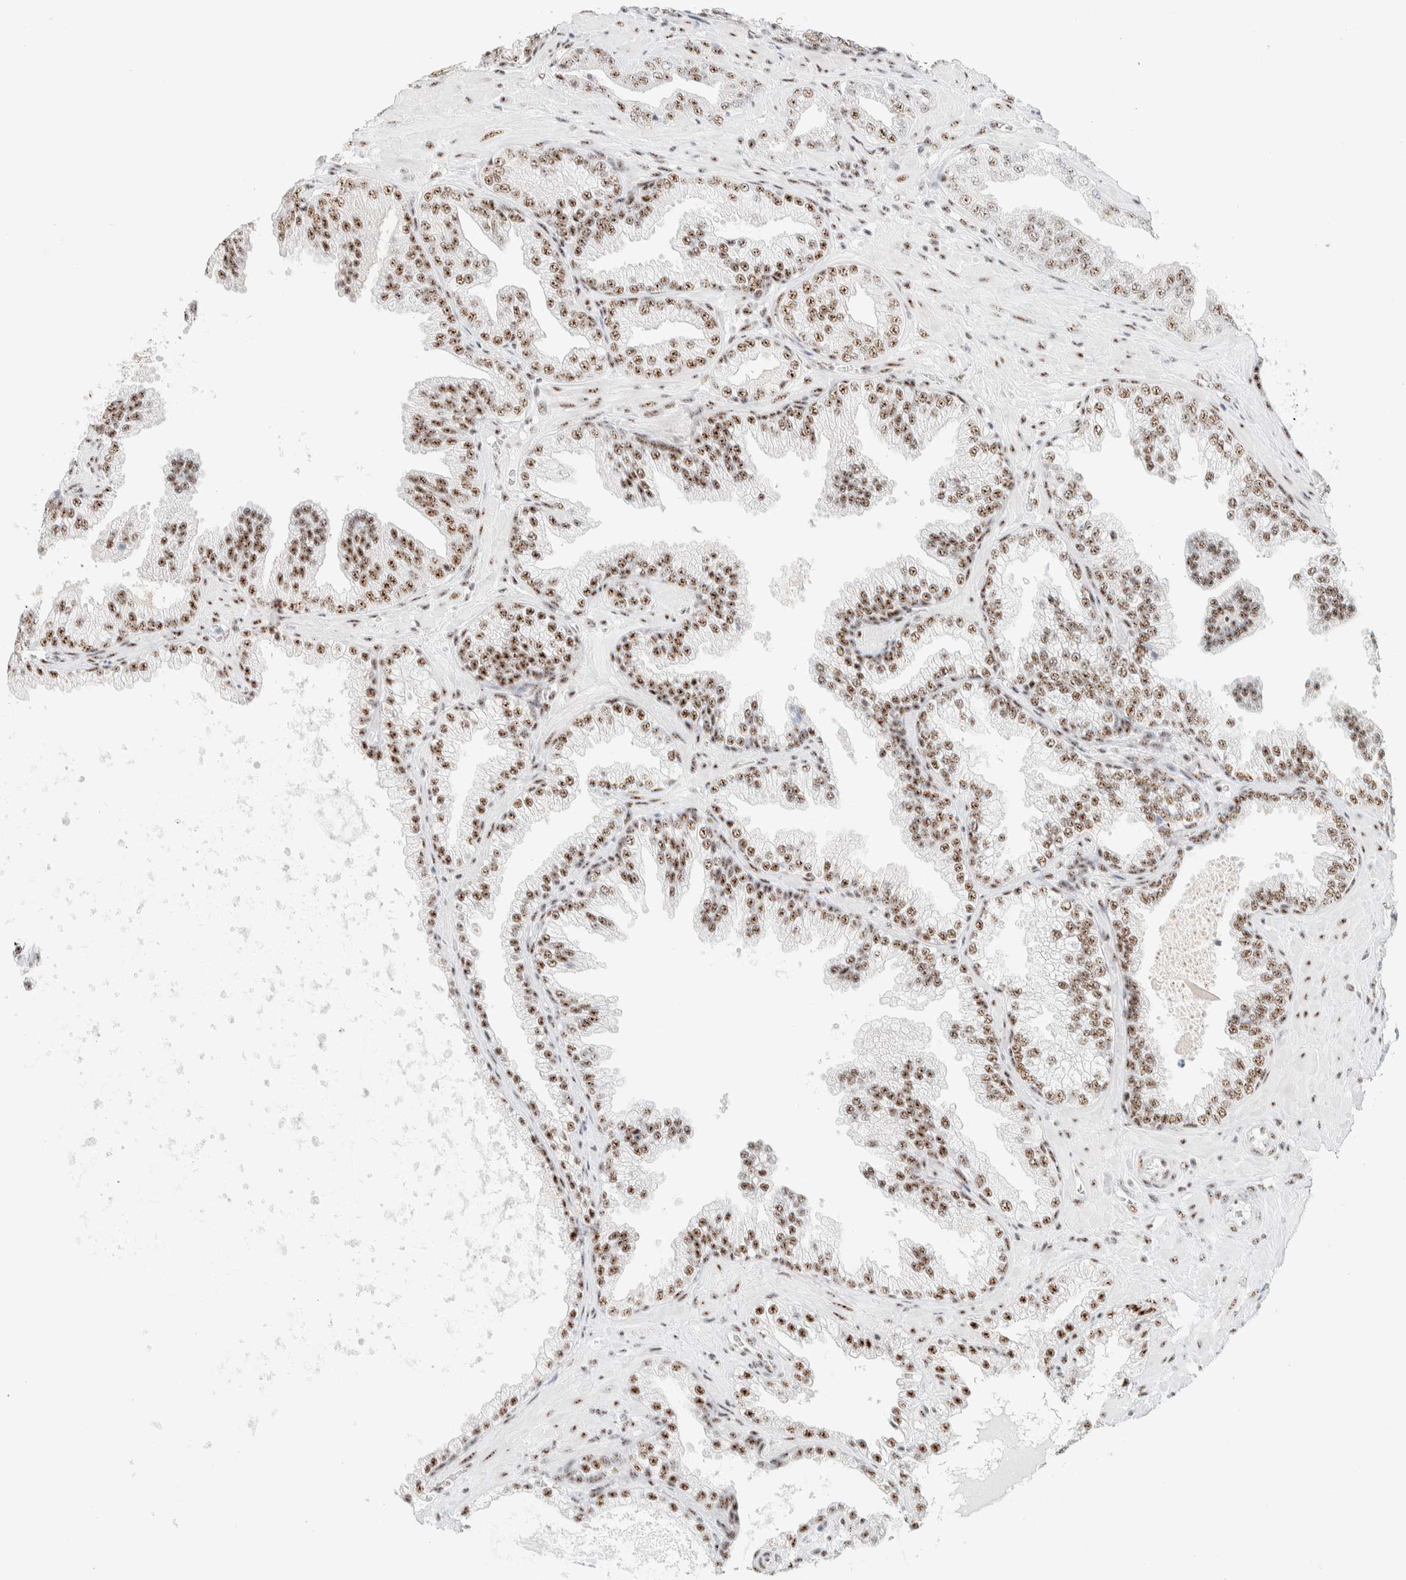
{"staining": {"intensity": "moderate", "quantity": ">75%", "location": "nuclear"}, "tissue": "prostate cancer", "cell_type": "Tumor cells", "image_type": "cancer", "snomed": [{"axis": "morphology", "description": "Adenocarcinoma, Low grade"}, {"axis": "topography", "description": "Prostate"}], "caption": "High-power microscopy captured an immunohistochemistry photomicrograph of prostate cancer (low-grade adenocarcinoma), revealing moderate nuclear expression in approximately >75% of tumor cells.", "gene": "SON", "patient": {"sex": "male", "age": 62}}